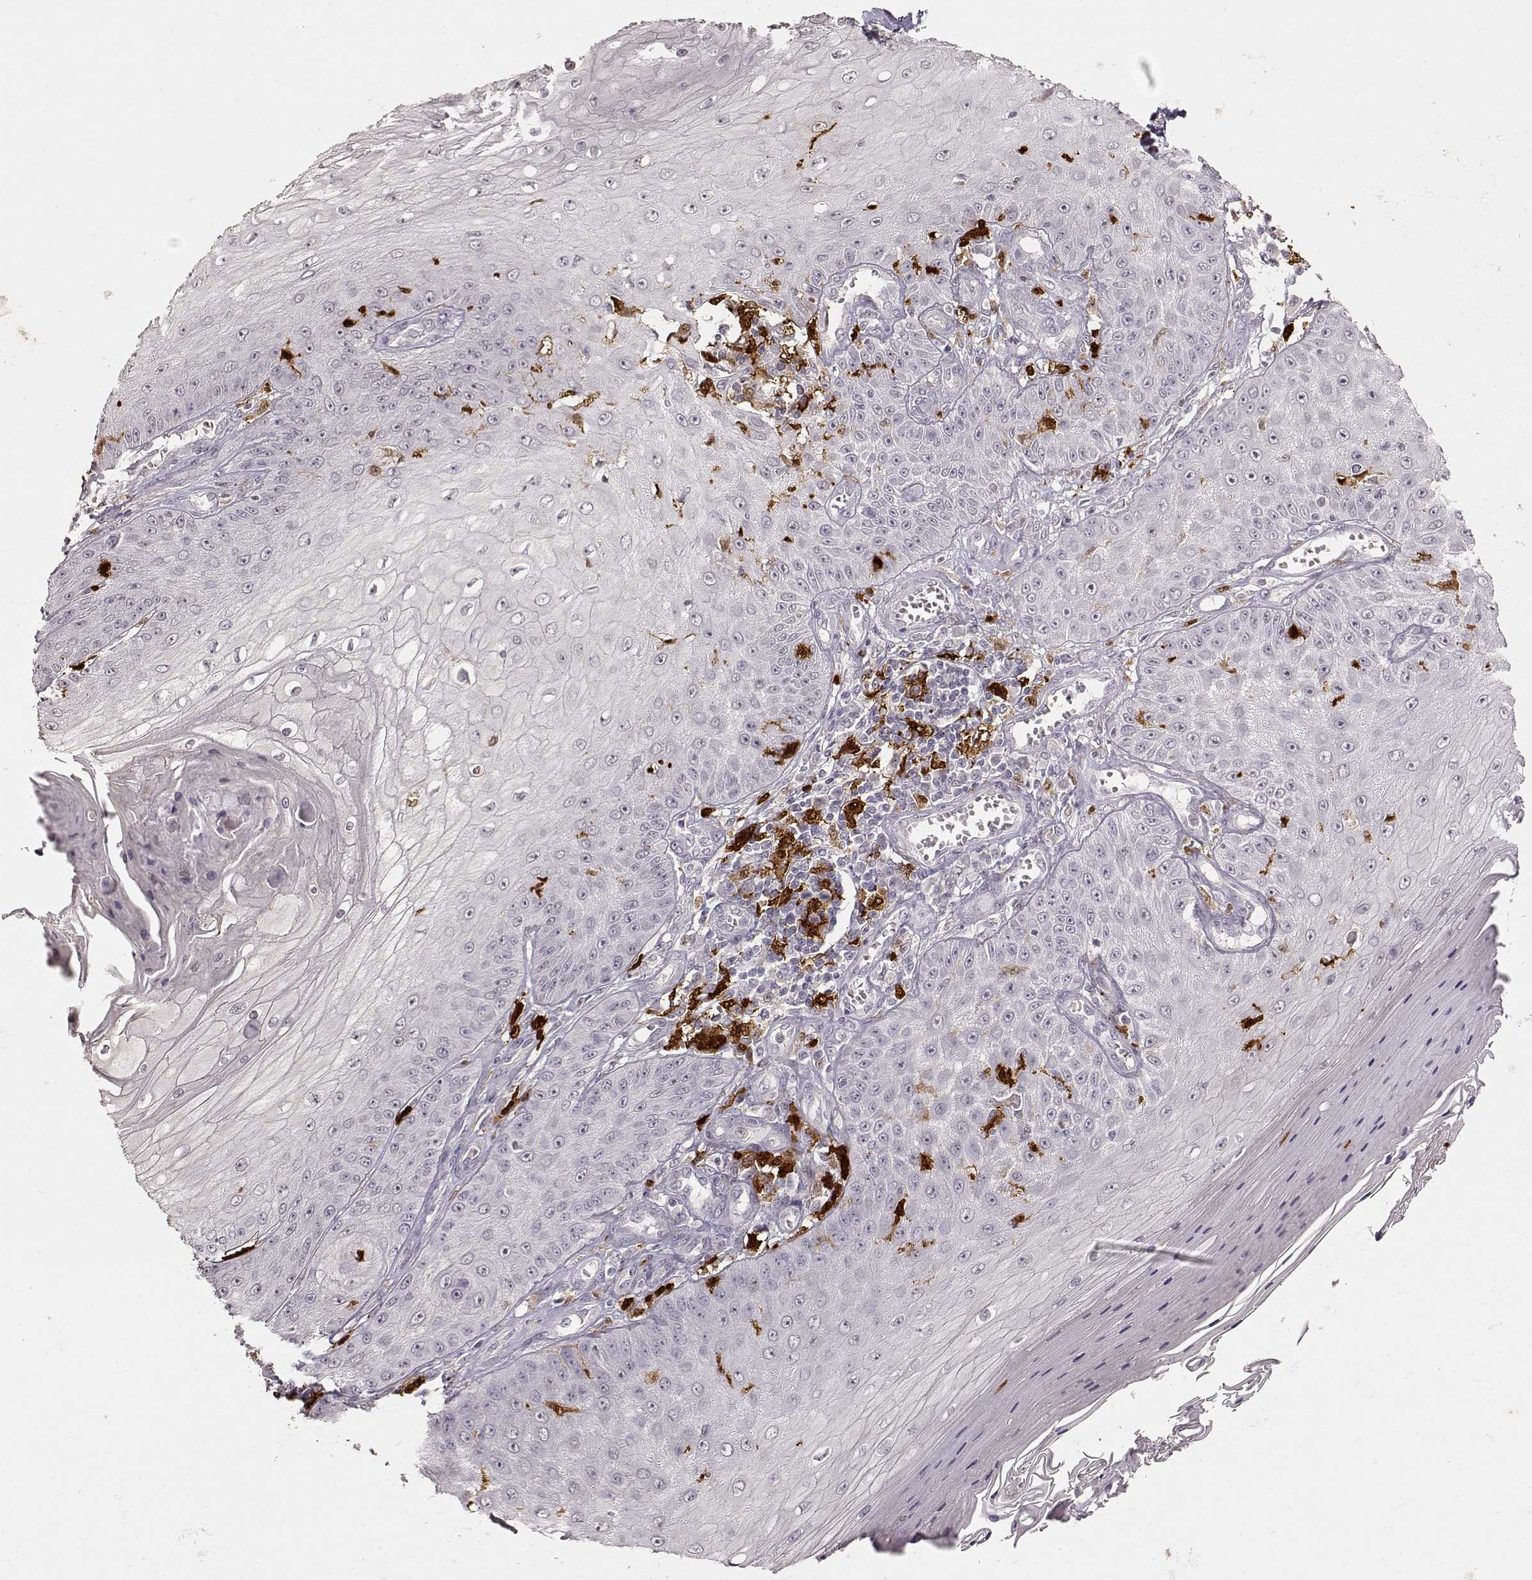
{"staining": {"intensity": "negative", "quantity": "none", "location": "none"}, "tissue": "skin cancer", "cell_type": "Tumor cells", "image_type": "cancer", "snomed": [{"axis": "morphology", "description": "Squamous cell carcinoma, NOS"}, {"axis": "topography", "description": "Skin"}], "caption": "Histopathology image shows no protein expression in tumor cells of skin cancer (squamous cell carcinoma) tissue.", "gene": "S100B", "patient": {"sex": "male", "age": 70}}